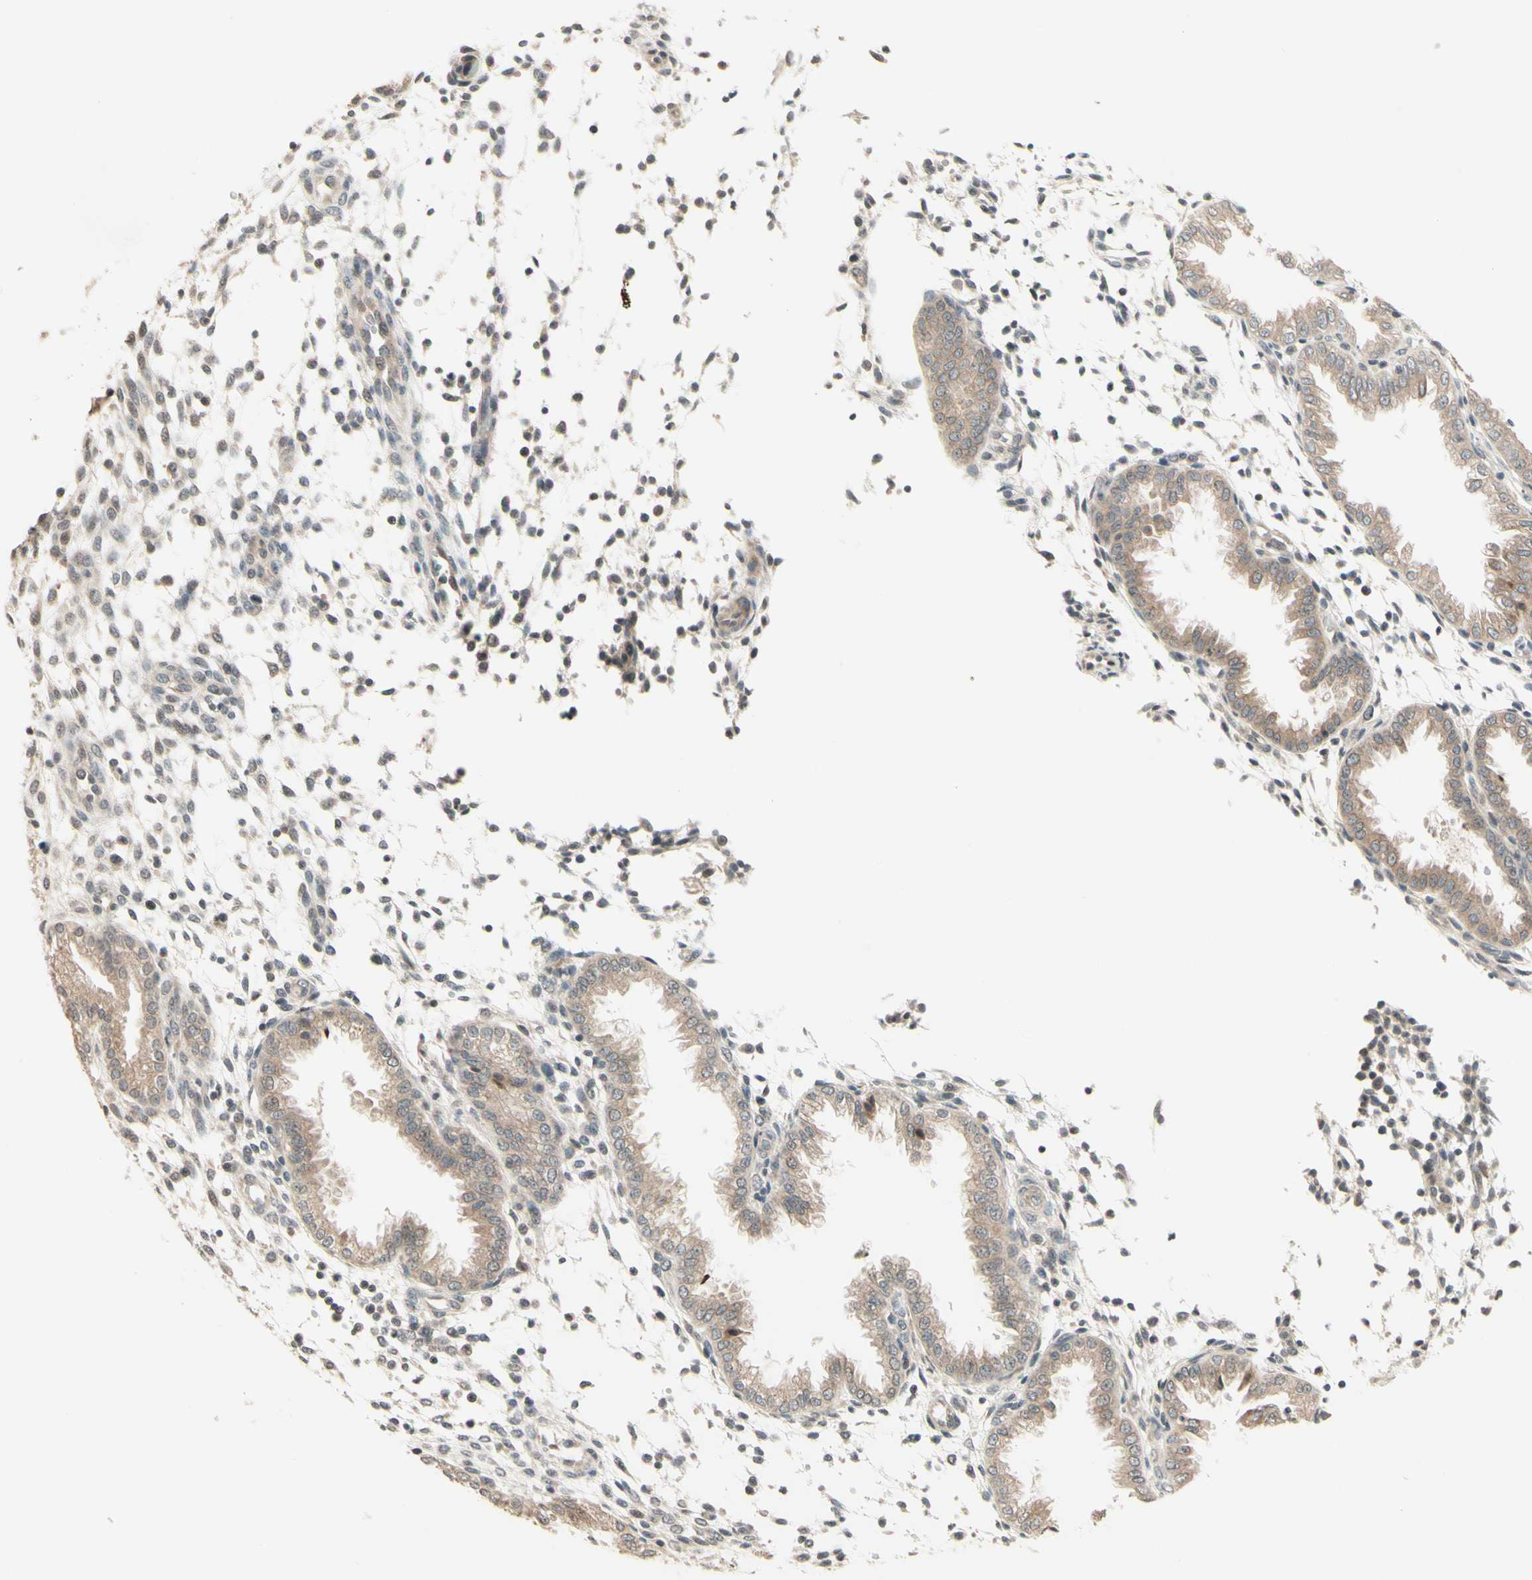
{"staining": {"intensity": "weak", "quantity": ">75%", "location": "cytoplasmic/membranous"}, "tissue": "endometrium", "cell_type": "Cells in endometrial stroma", "image_type": "normal", "snomed": [{"axis": "morphology", "description": "Normal tissue, NOS"}, {"axis": "topography", "description": "Endometrium"}], "caption": "Immunohistochemistry (IHC) of benign human endometrium shows low levels of weak cytoplasmic/membranous expression in approximately >75% of cells in endometrial stroma. The staining is performed using DAB brown chromogen to label protein expression. The nuclei are counter-stained blue using hematoxylin.", "gene": "ZW10", "patient": {"sex": "female", "age": 33}}